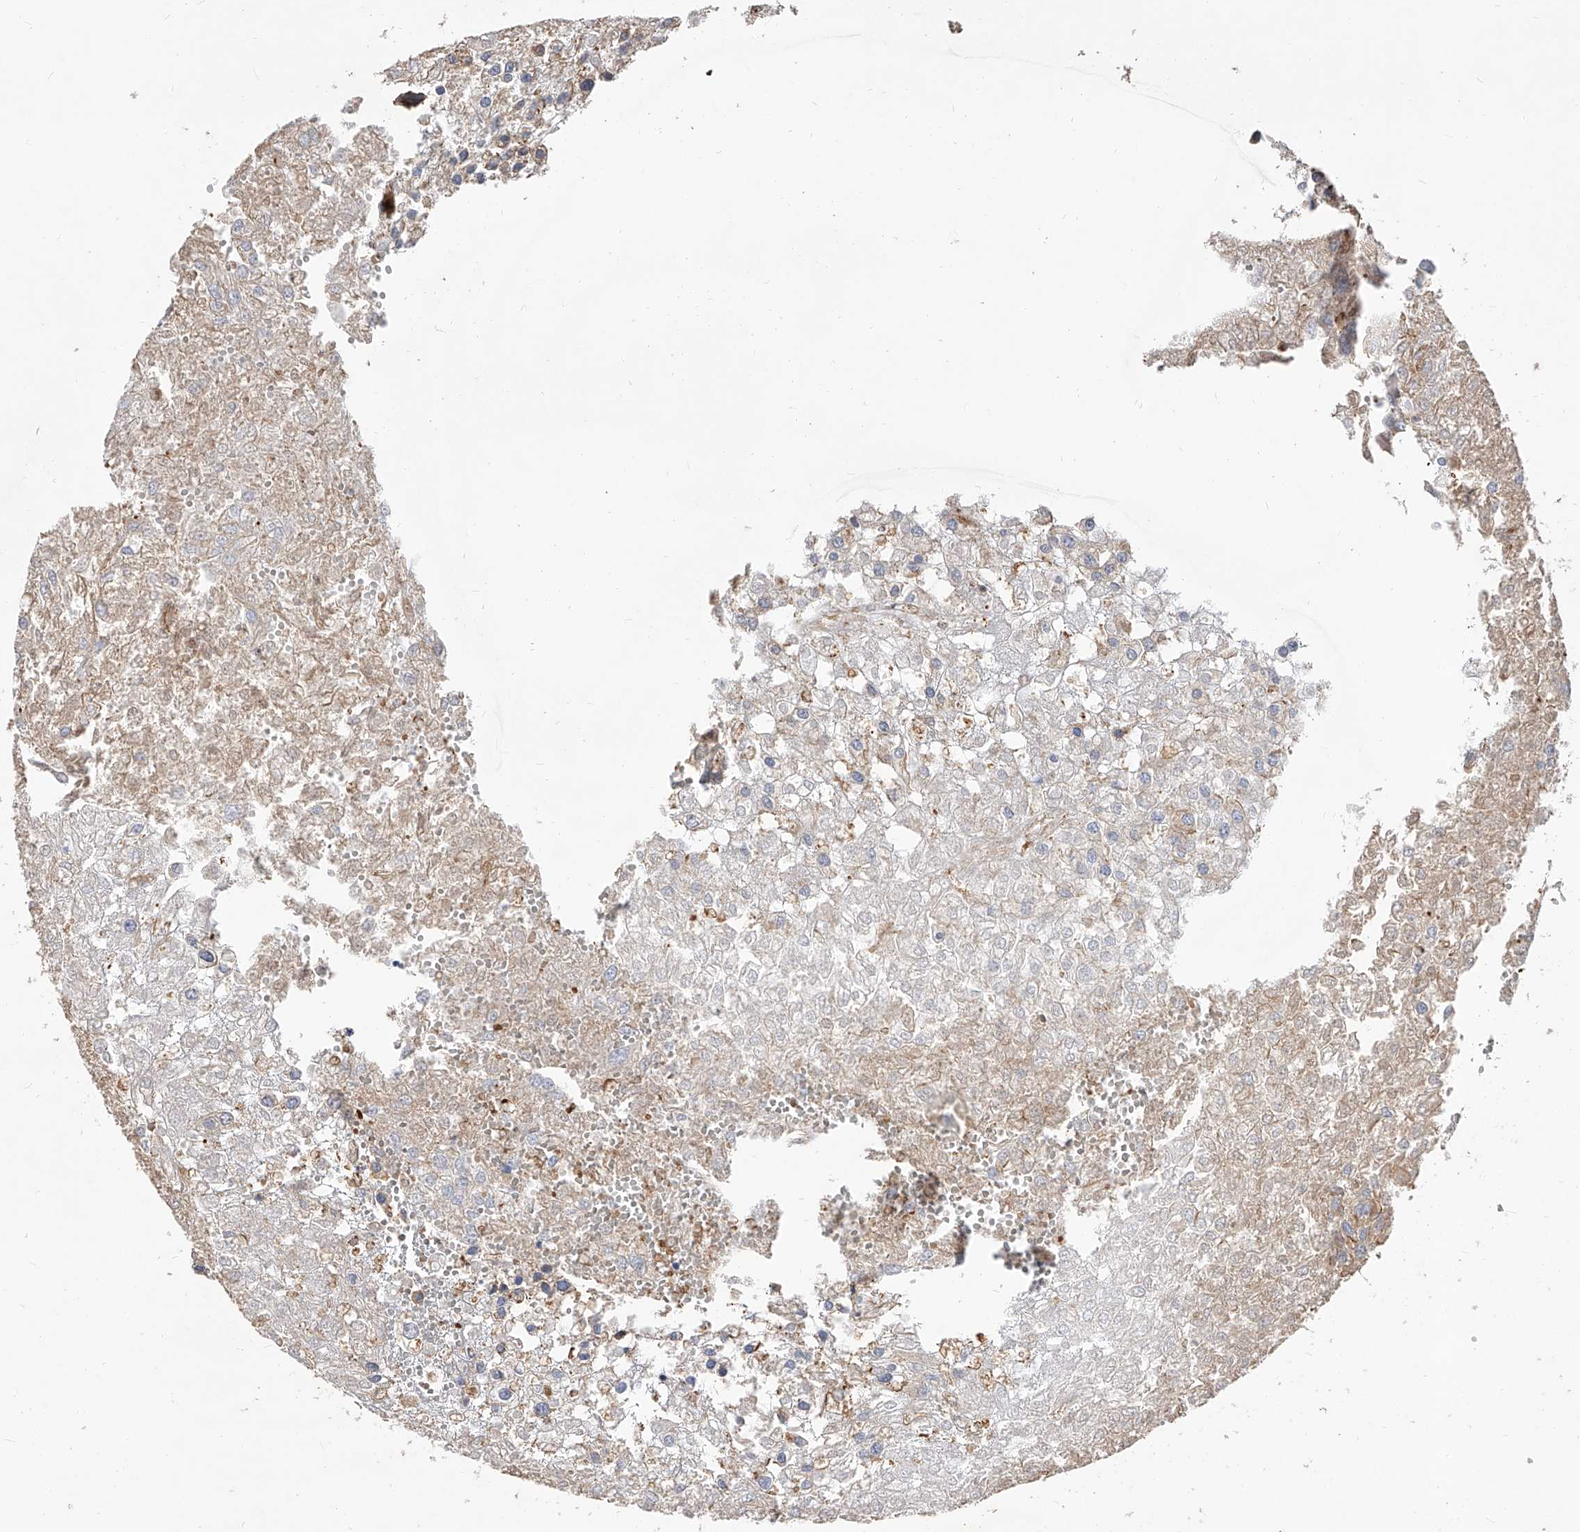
{"staining": {"intensity": "negative", "quantity": "none", "location": "none"}, "tissue": "renal cancer", "cell_type": "Tumor cells", "image_type": "cancer", "snomed": [{"axis": "morphology", "description": "Adenocarcinoma, NOS"}, {"axis": "topography", "description": "Kidney"}], "caption": "A photomicrograph of renal cancer (adenocarcinoma) stained for a protein displays no brown staining in tumor cells. (DAB (3,3'-diaminobenzidine) immunohistochemistry (IHC) visualized using brightfield microscopy, high magnification).", "gene": "PISD", "patient": {"sex": "female", "age": 54}}